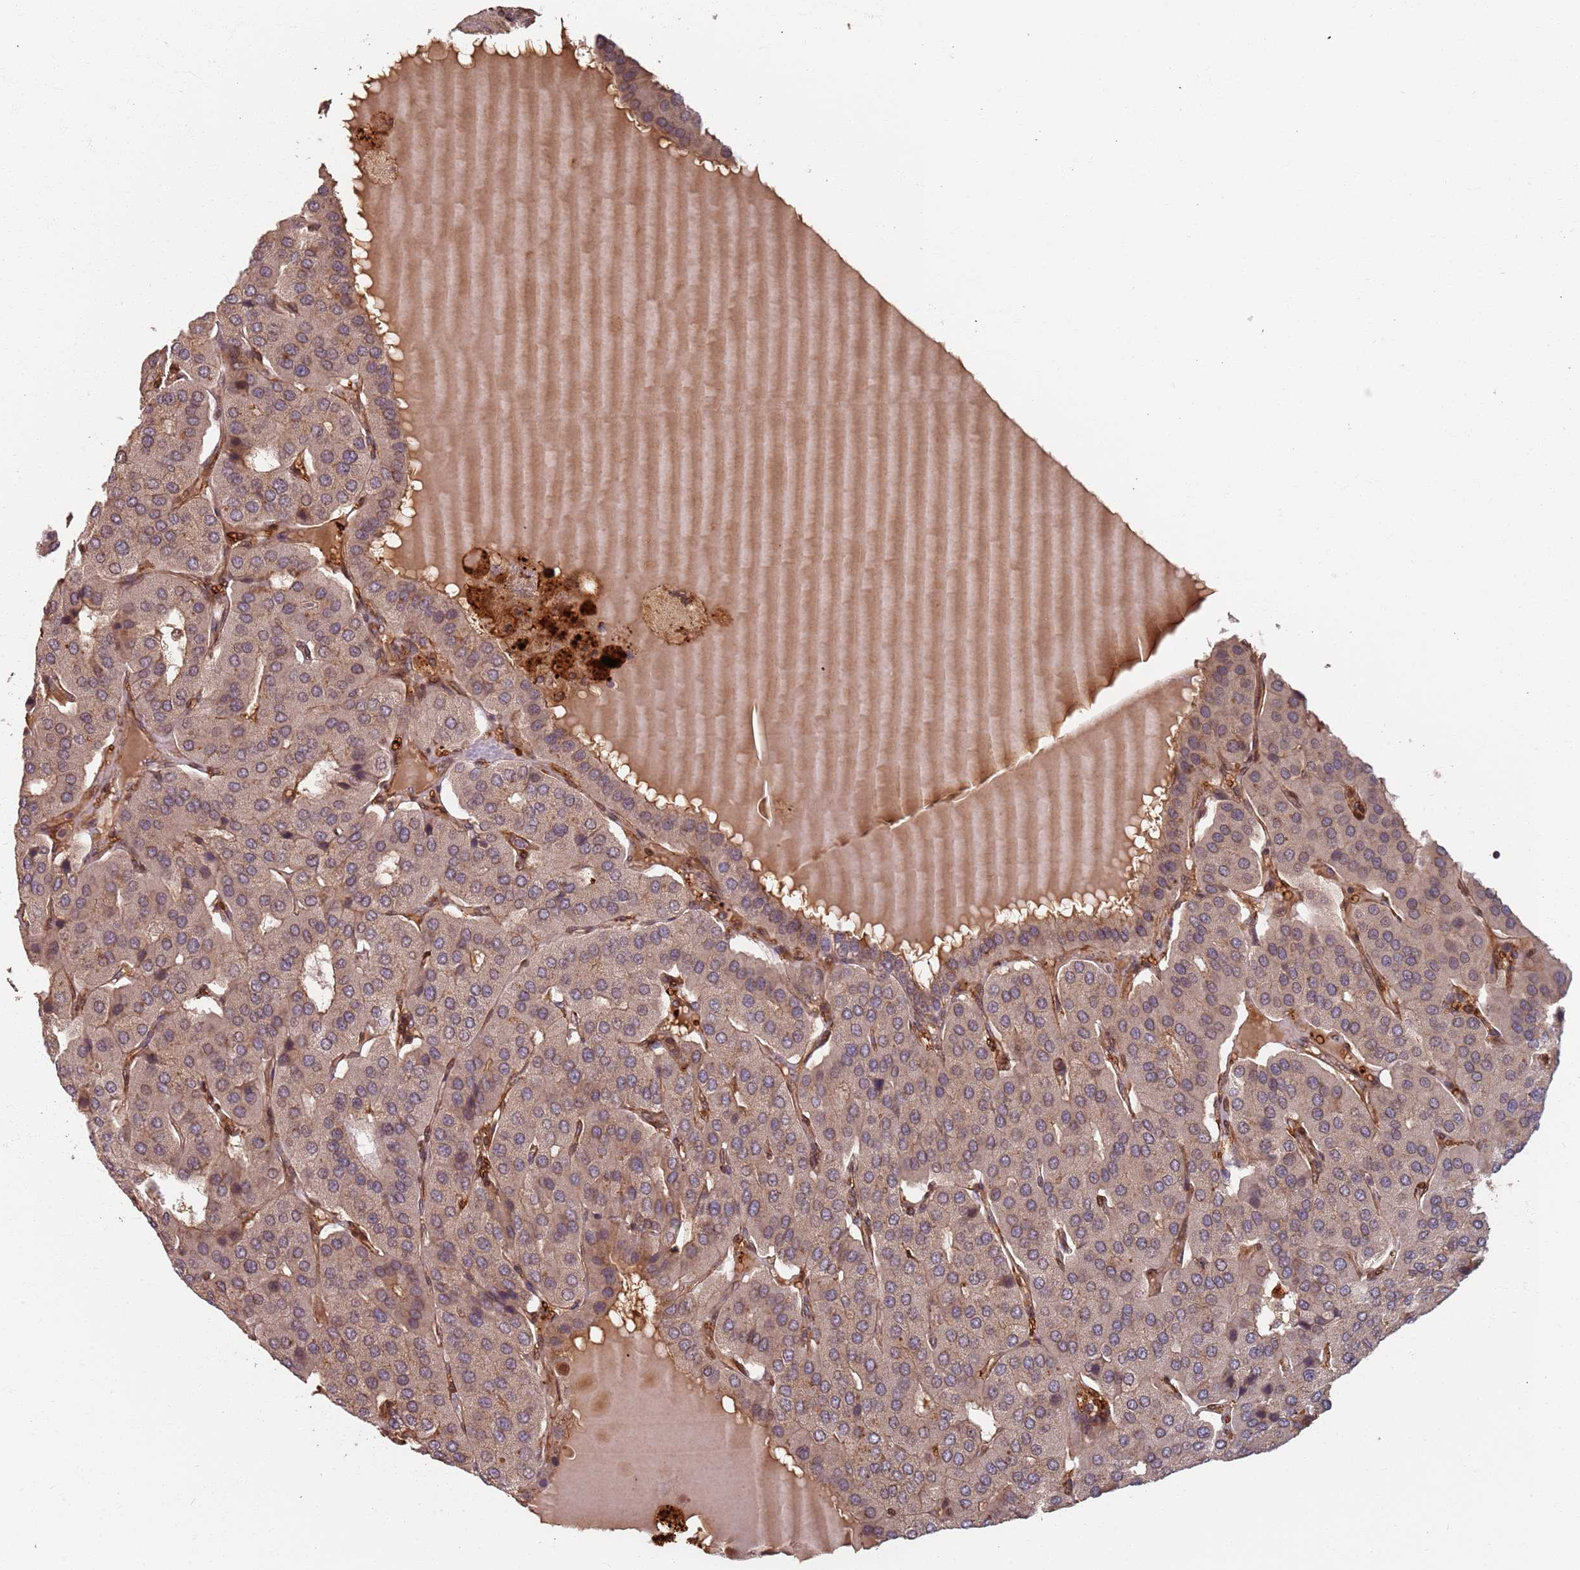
{"staining": {"intensity": "weak", "quantity": "<25%", "location": "cytoplasmic/membranous"}, "tissue": "parathyroid gland", "cell_type": "Glandular cells", "image_type": "normal", "snomed": [{"axis": "morphology", "description": "Normal tissue, NOS"}, {"axis": "morphology", "description": "Adenoma, NOS"}, {"axis": "topography", "description": "Parathyroid gland"}], "caption": "The histopathology image displays no staining of glandular cells in benign parathyroid gland.", "gene": "SDCCAG8", "patient": {"sex": "female", "age": 86}}